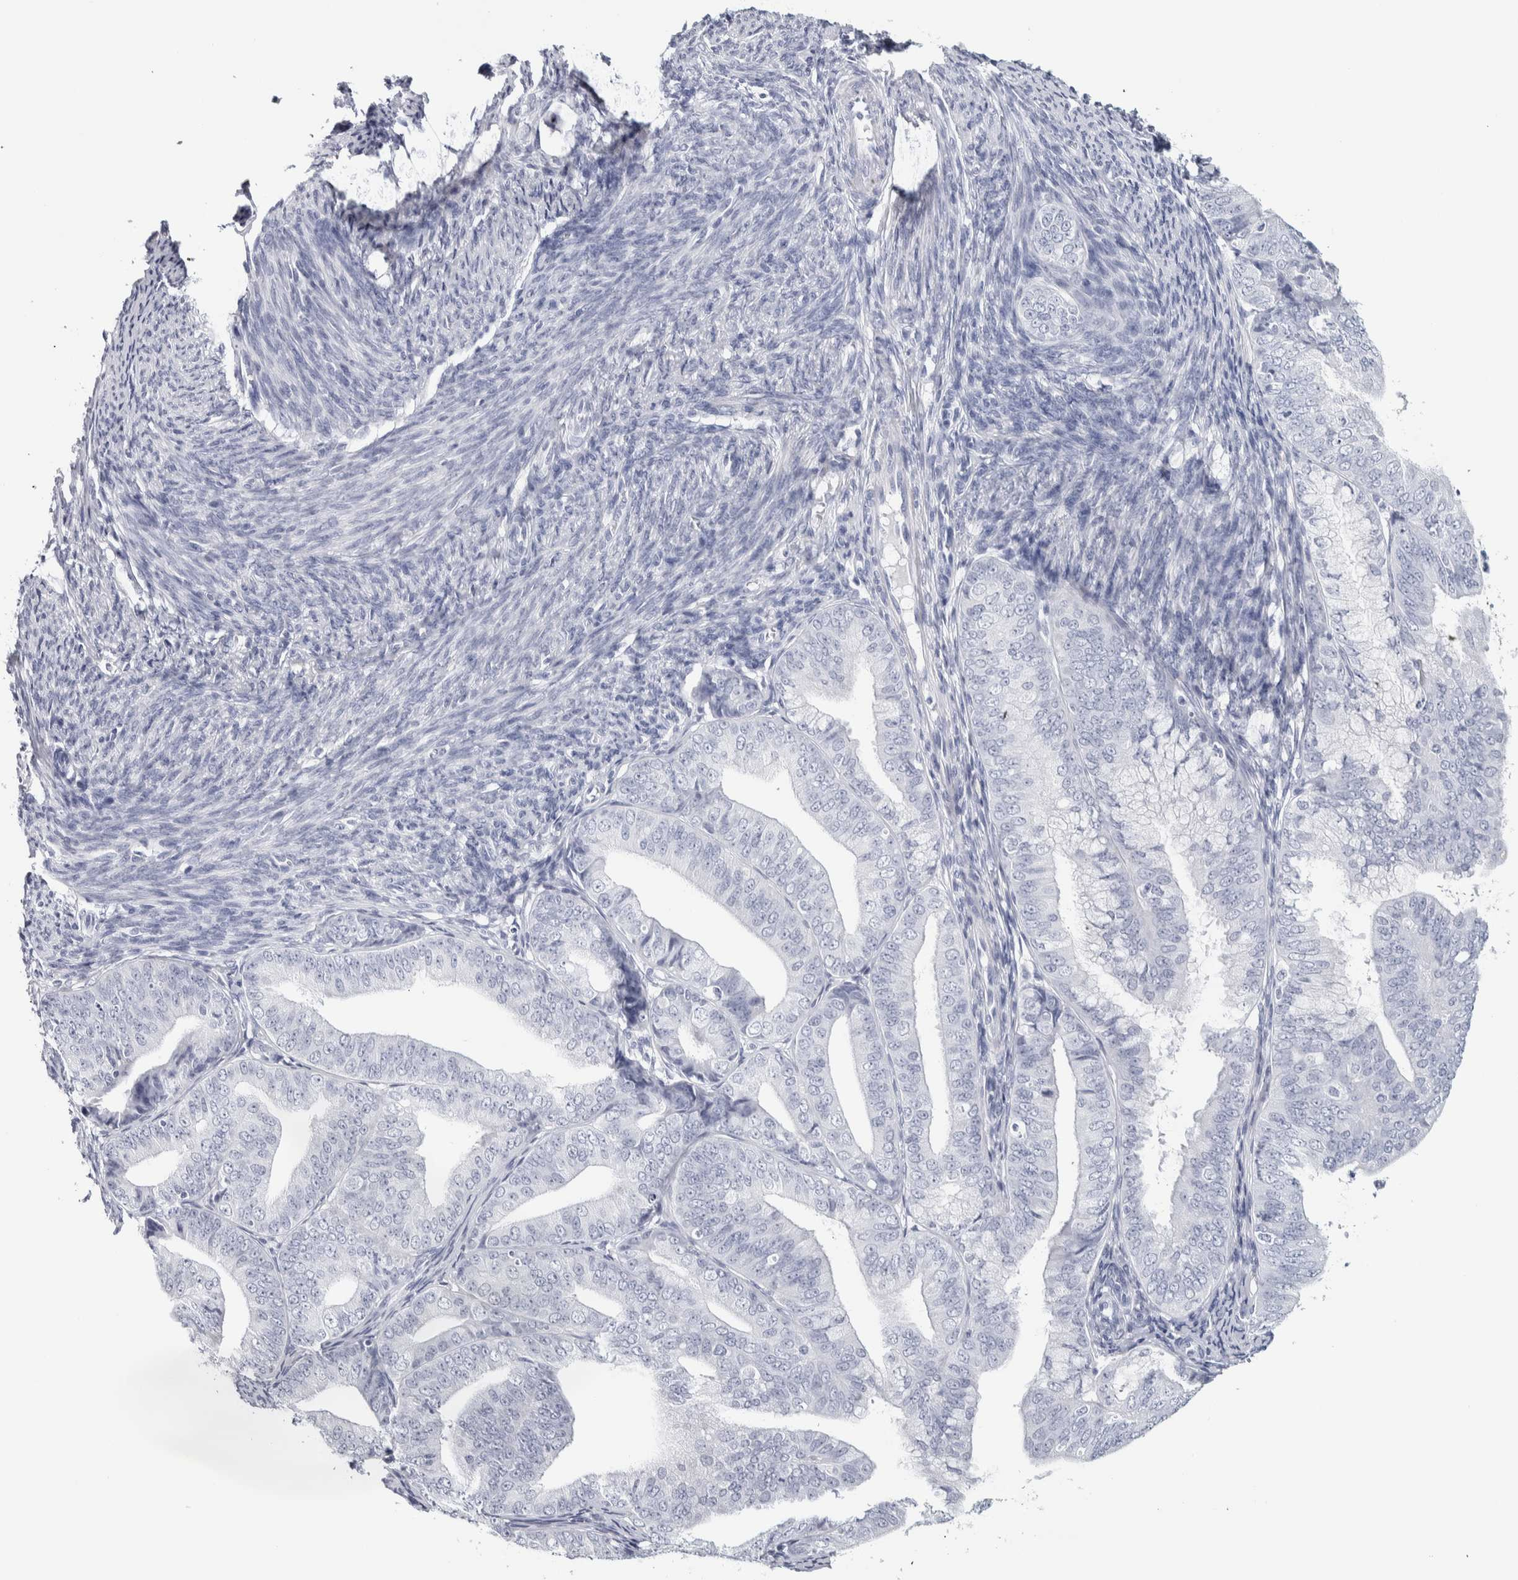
{"staining": {"intensity": "negative", "quantity": "none", "location": "none"}, "tissue": "endometrial cancer", "cell_type": "Tumor cells", "image_type": "cancer", "snomed": [{"axis": "morphology", "description": "Adenocarcinoma, NOS"}, {"axis": "topography", "description": "Endometrium"}], "caption": "IHC image of neoplastic tissue: human endometrial cancer stained with DAB (3,3'-diaminobenzidine) displays no significant protein staining in tumor cells.", "gene": "NECAB1", "patient": {"sex": "female", "age": 63}}